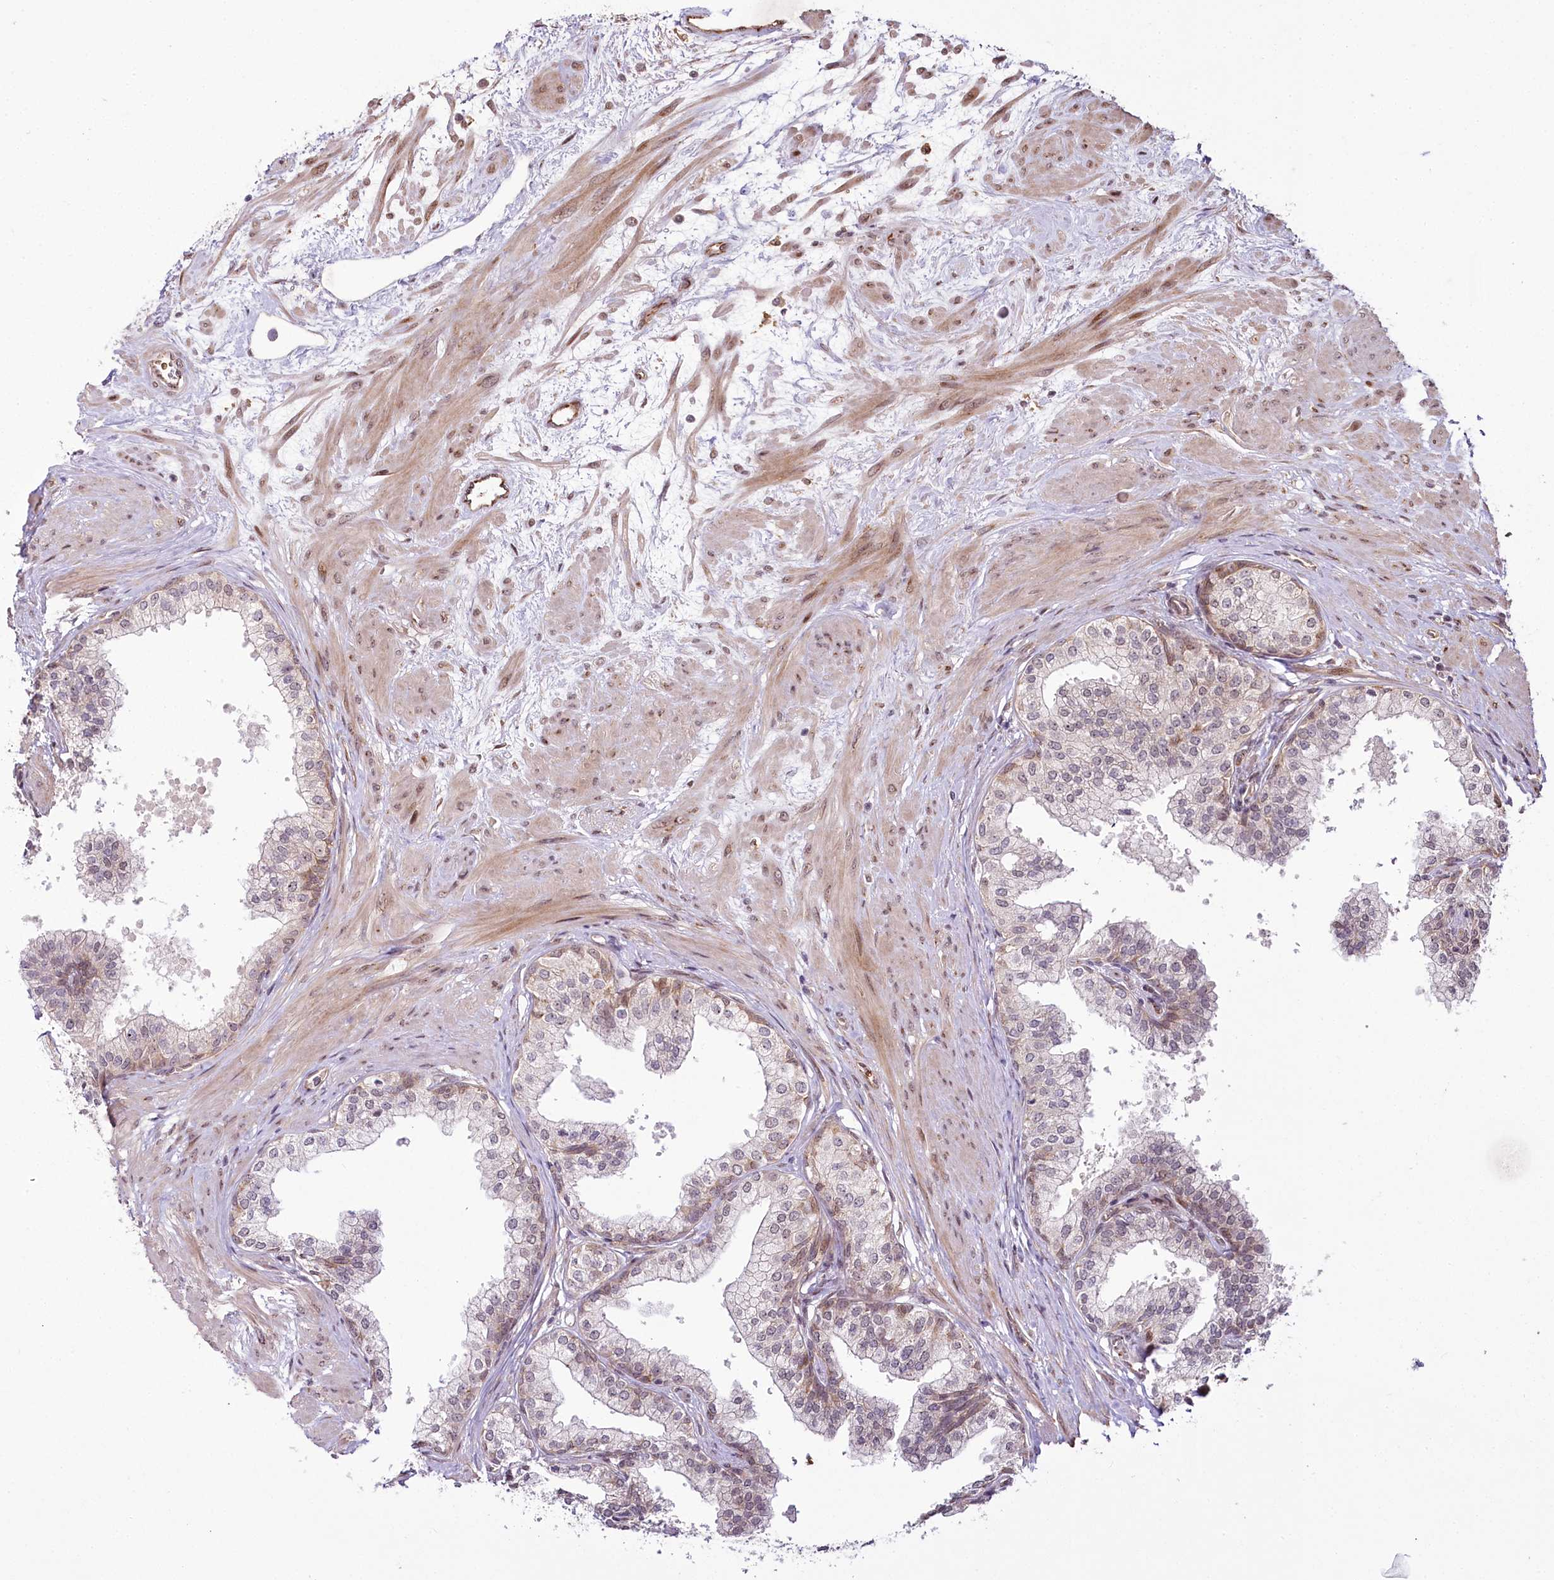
{"staining": {"intensity": "moderate", "quantity": "<25%", "location": "cytoplasmic/membranous,nuclear"}, "tissue": "prostate", "cell_type": "Glandular cells", "image_type": "normal", "snomed": [{"axis": "morphology", "description": "Normal tissue, NOS"}, {"axis": "topography", "description": "Prostate"}], "caption": "Immunohistochemical staining of unremarkable prostate reveals moderate cytoplasmic/membranous,nuclear protein staining in approximately <25% of glandular cells.", "gene": "ALKBH8", "patient": {"sex": "male", "age": 60}}